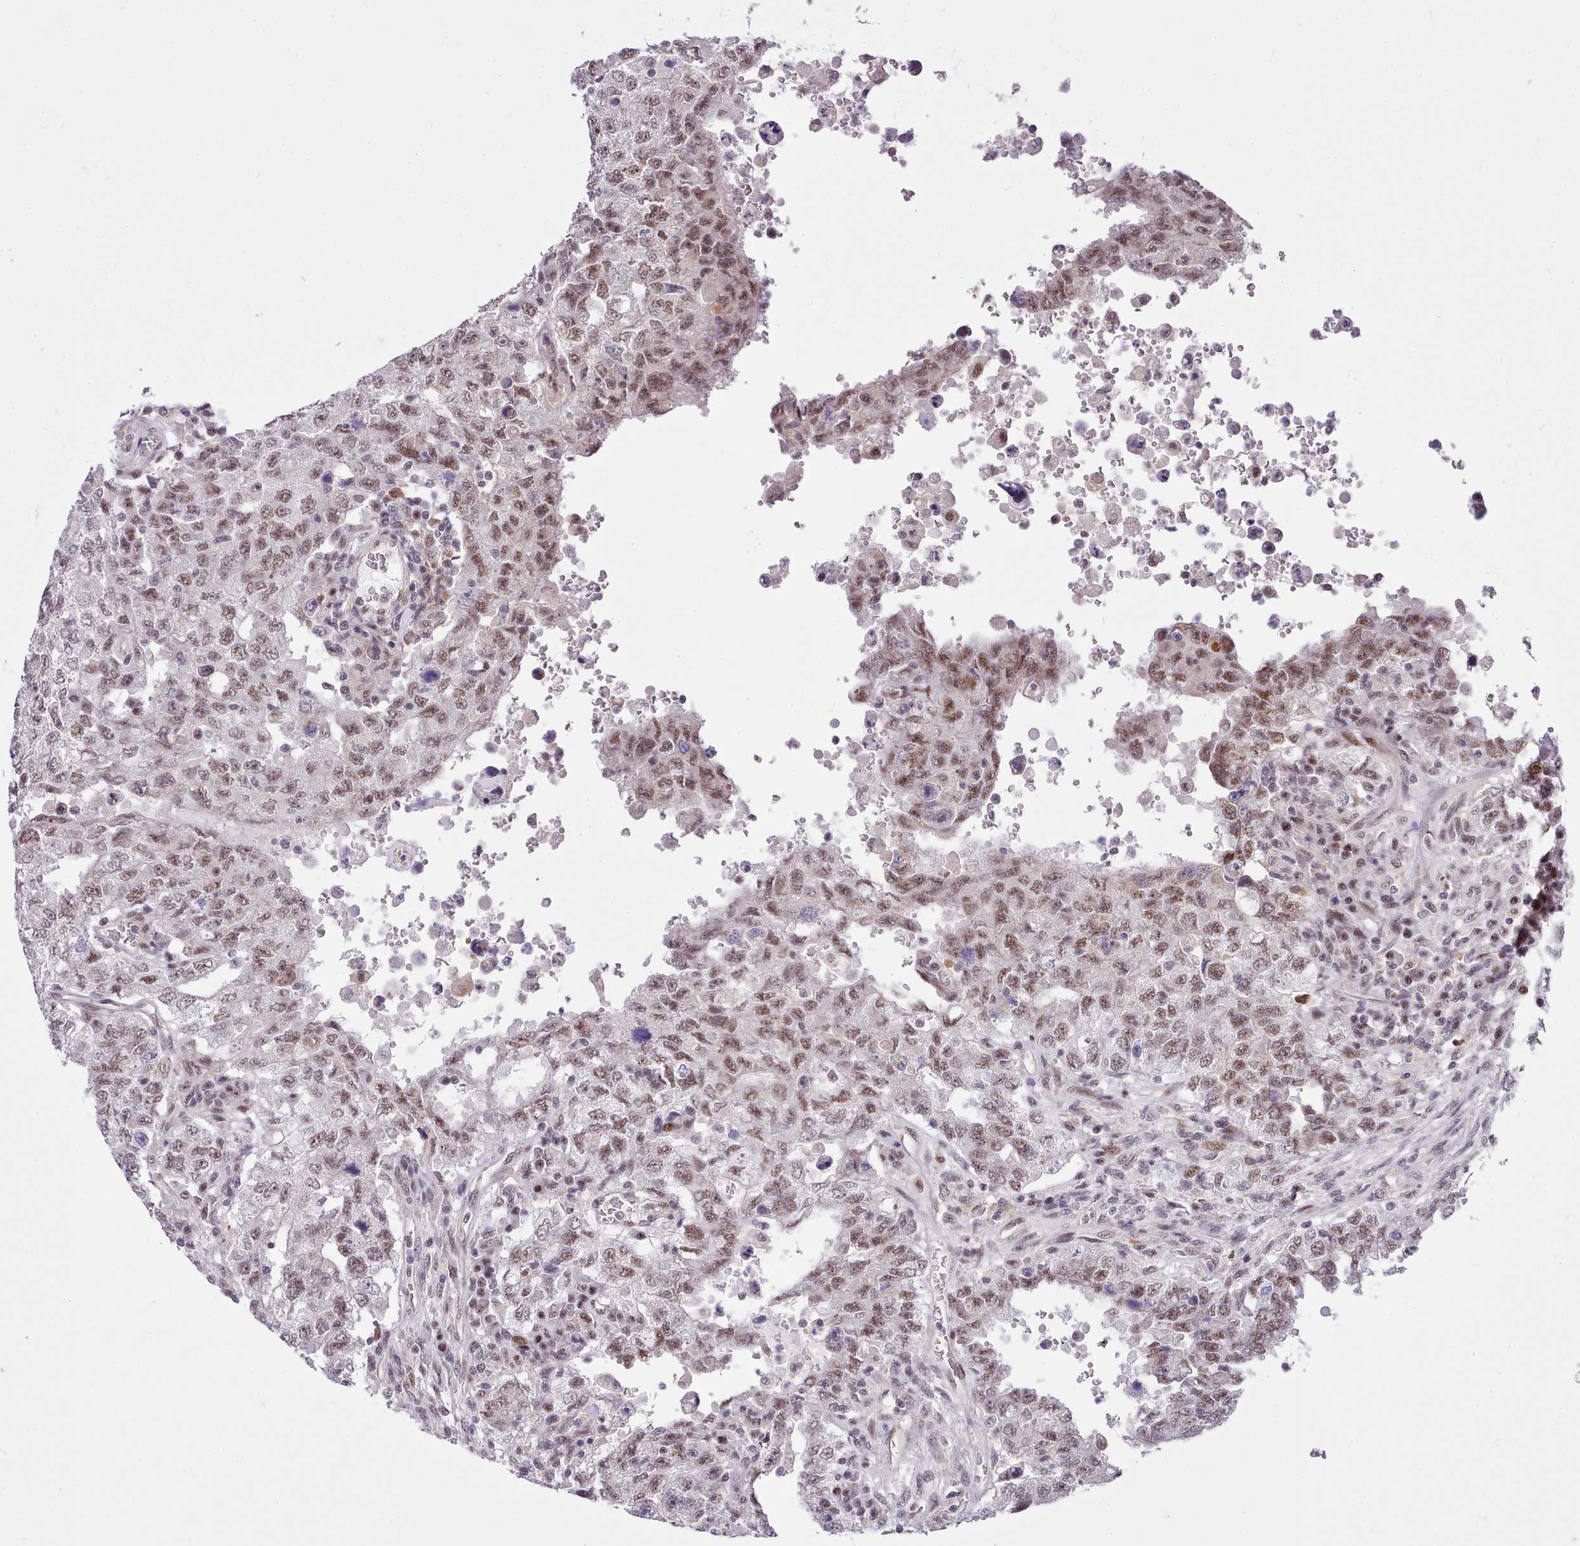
{"staining": {"intensity": "moderate", "quantity": ">75%", "location": "nuclear"}, "tissue": "testis cancer", "cell_type": "Tumor cells", "image_type": "cancer", "snomed": [{"axis": "morphology", "description": "Carcinoma, Embryonal, NOS"}, {"axis": "topography", "description": "Testis"}], "caption": "Immunohistochemistry image of neoplastic tissue: human testis cancer (embryonal carcinoma) stained using immunohistochemistry (IHC) reveals medium levels of moderate protein expression localized specifically in the nuclear of tumor cells, appearing as a nuclear brown color.", "gene": "HOXB7", "patient": {"sex": "male", "age": 26}}